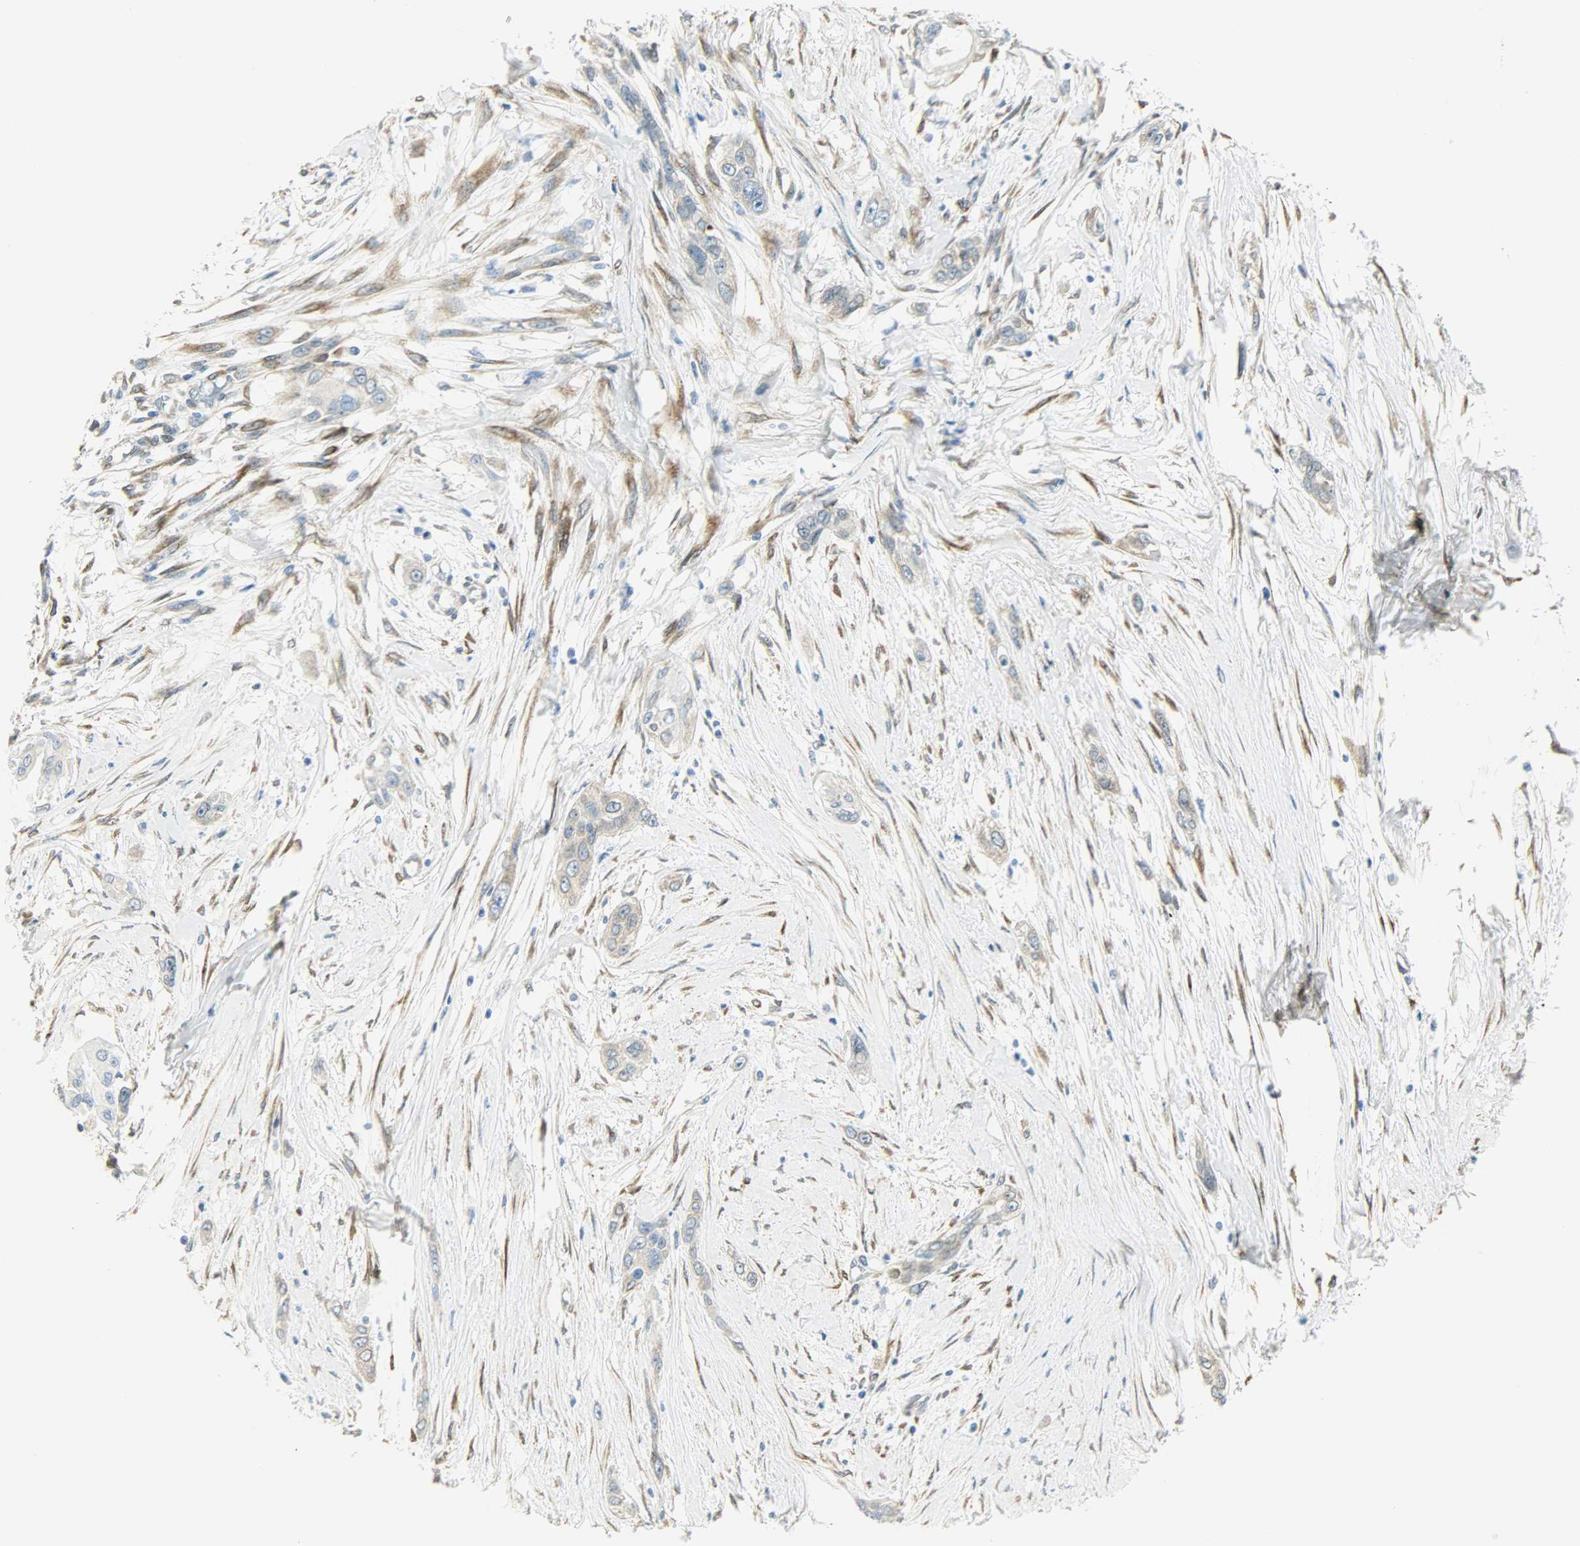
{"staining": {"intensity": "moderate", "quantity": ">75%", "location": "cytoplasmic/membranous"}, "tissue": "pancreatic cancer", "cell_type": "Tumor cells", "image_type": "cancer", "snomed": [{"axis": "morphology", "description": "Adenocarcinoma, NOS"}, {"axis": "topography", "description": "Pancreas"}], "caption": "About >75% of tumor cells in human adenocarcinoma (pancreatic) reveal moderate cytoplasmic/membranous protein expression as visualized by brown immunohistochemical staining.", "gene": "PKD2", "patient": {"sex": "female", "age": 60}}